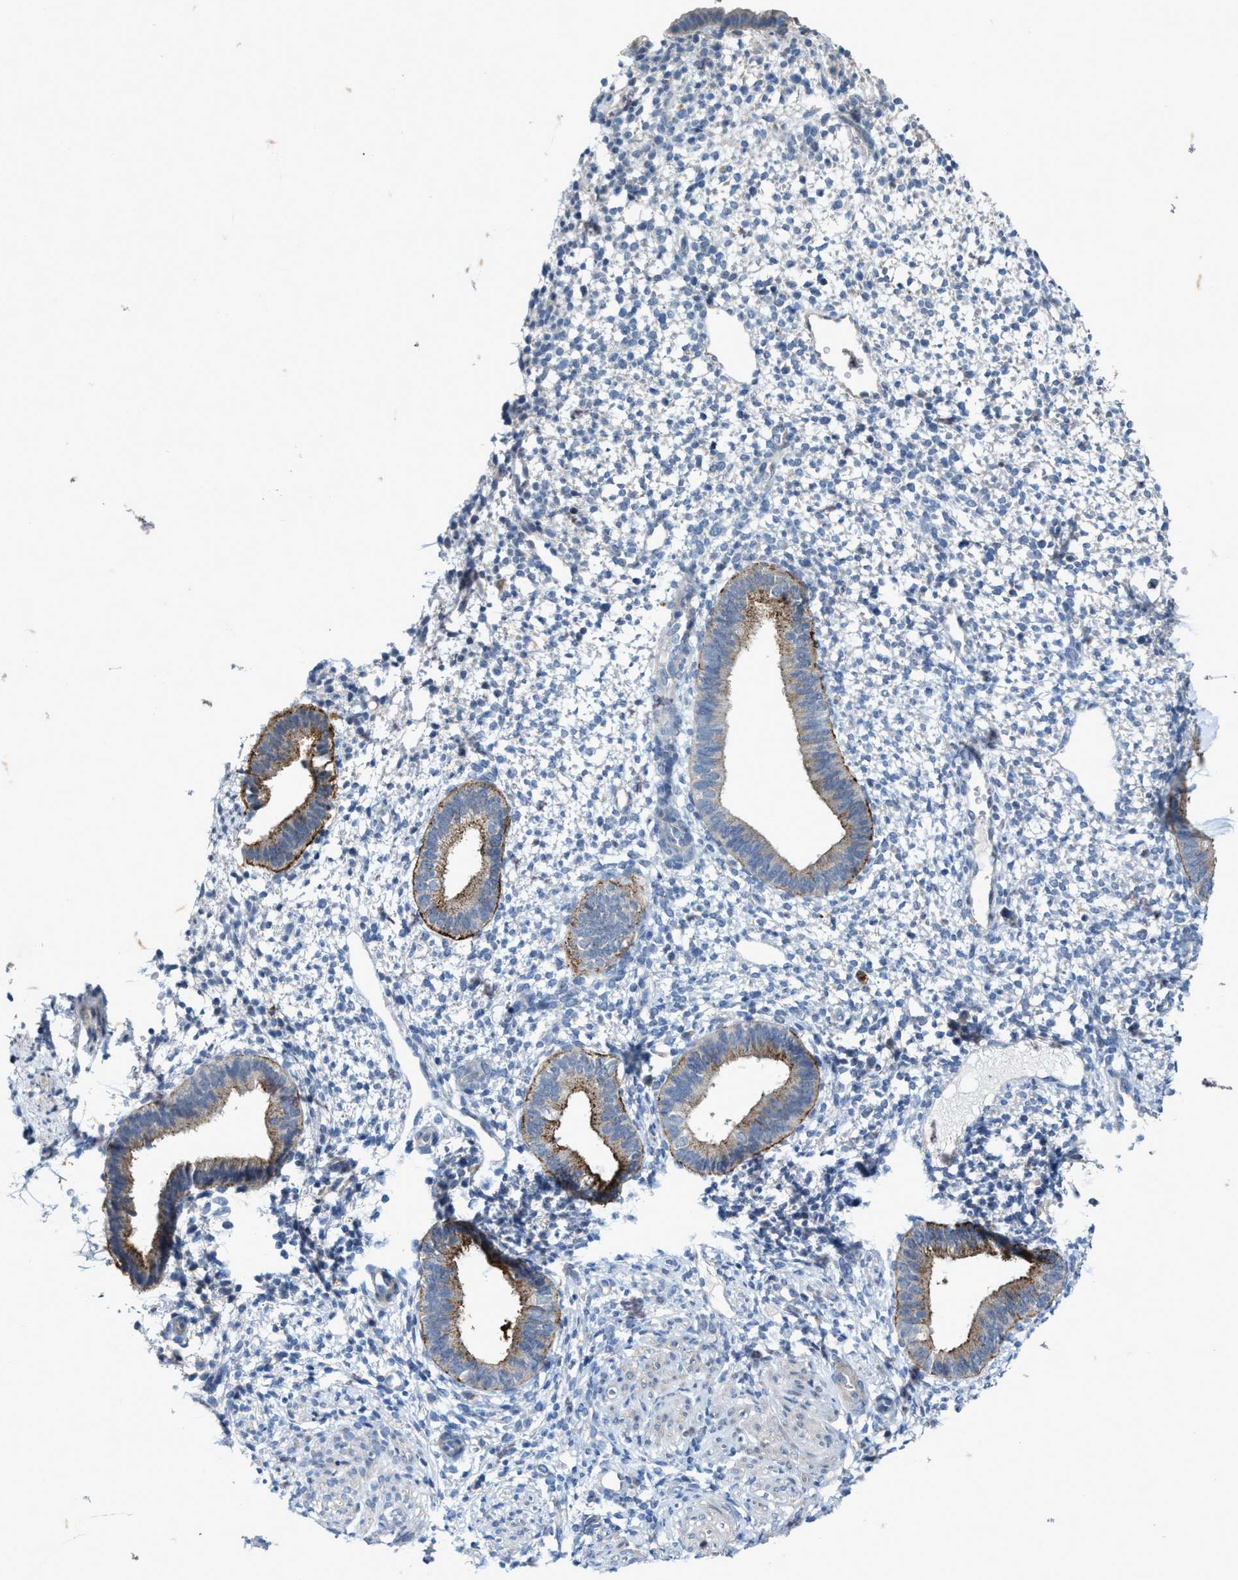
{"staining": {"intensity": "negative", "quantity": "none", "location": "none"}, "tissue": "endometrium", "cell_type": "Cells in endometrial stroma", "image_type": "normal", "snomed": [{"axis": "morphology", "description": "Normal tissue, NOS"}, {"axis": "topography", "description": "Endometrium"}], "caption": "The image reveals no significant positivity in cells in endometrial stroma of endometrium.", "gene": "URGCP", "patient": {"sex": "female", "age": 46}}